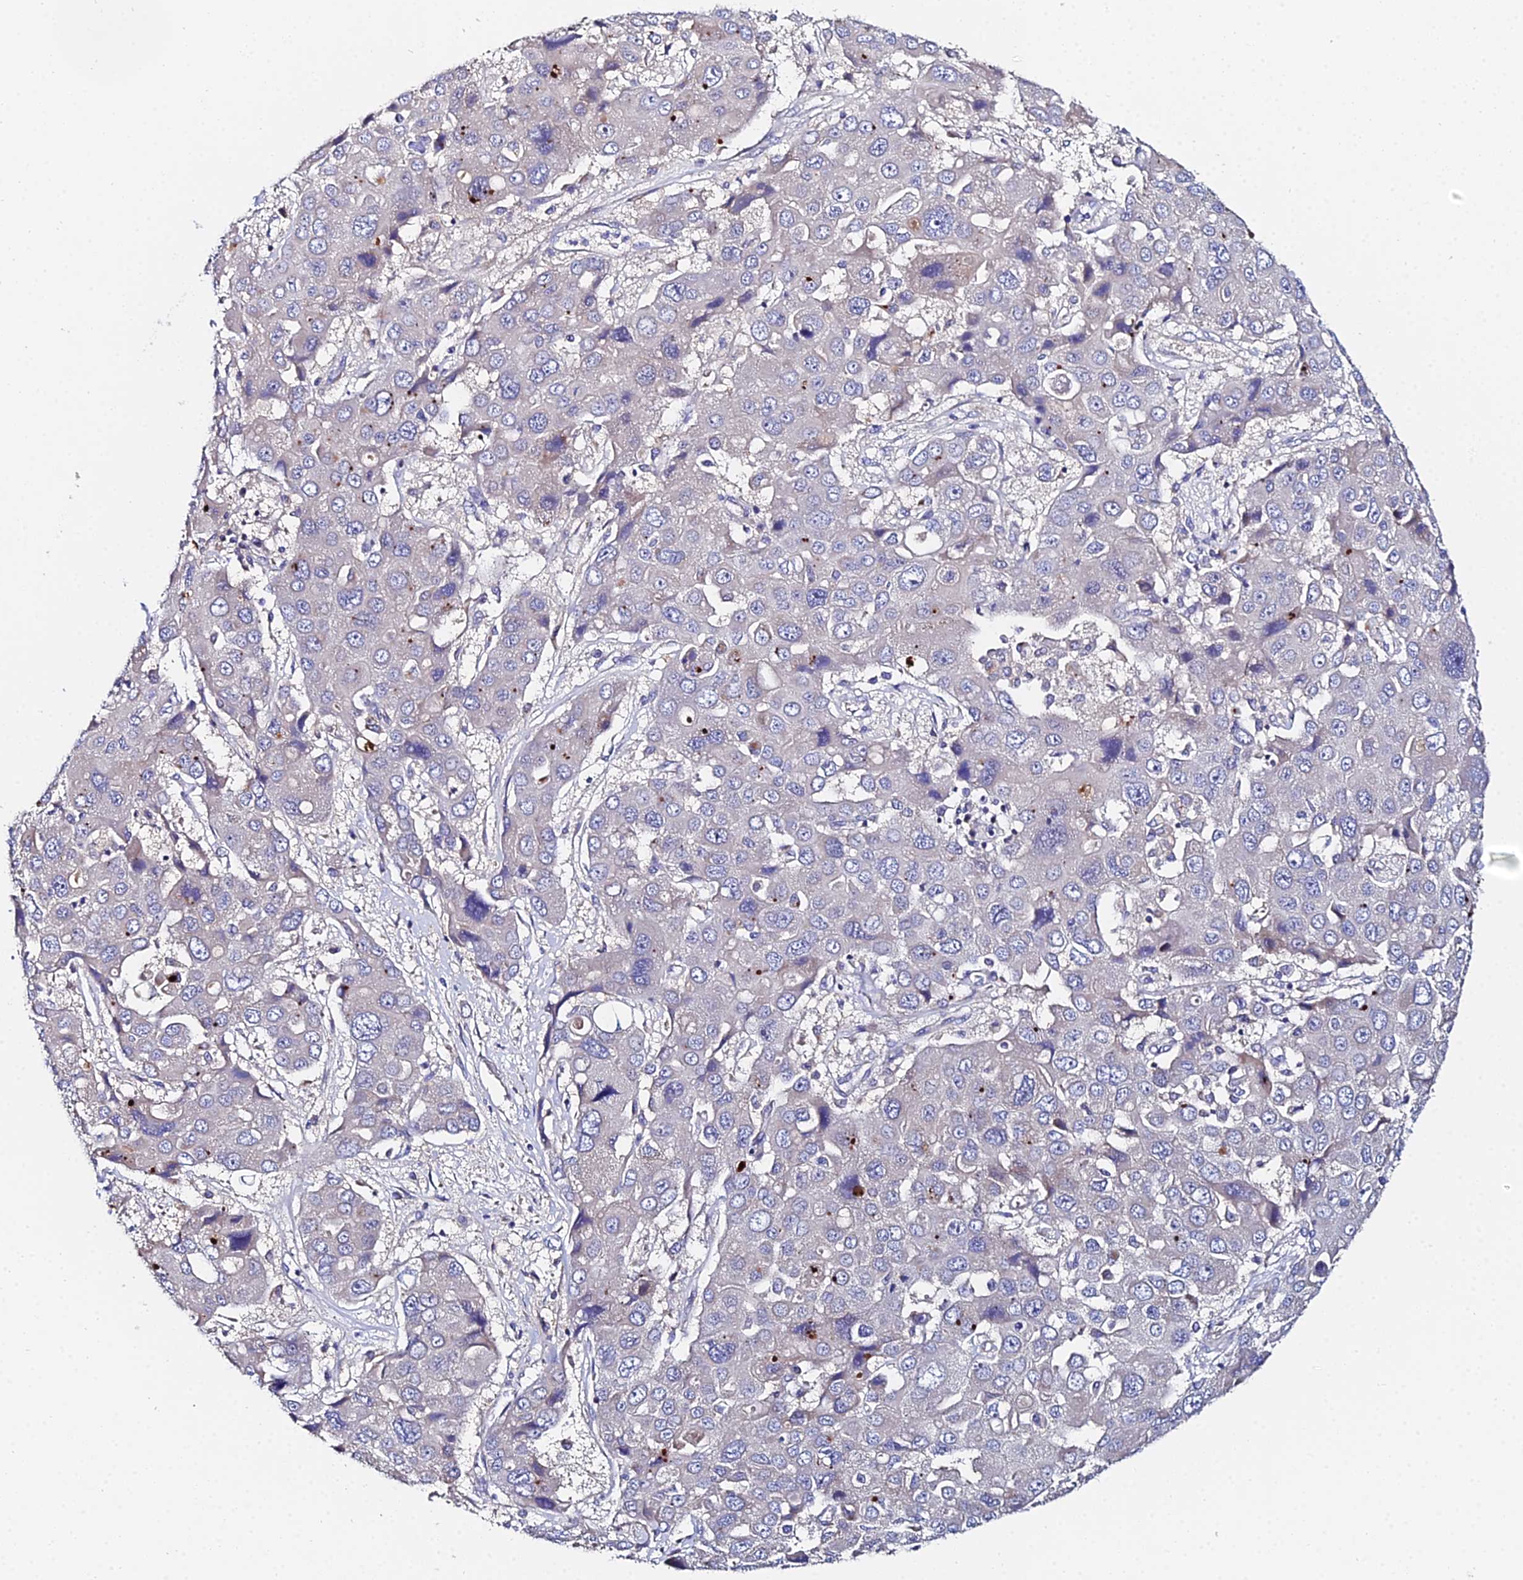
{"staining": {"intensity": "negative", "quantity": "none", "location": "none"}, "tissue": "liver cancer", "cell_type": "Tumor cells", "image_type": "cancer", "snomed": [{"axis": "morphology", "description": "Cholangiocarcinoma"}, {"axis": "topography", "description": "Liver"}], "caption": "Immunohistochemistry image of liver cancer stained for a protein (brown), which reveals no staining in tumor cells. Brightfield microscopy of IHC stained with DAB (3,3'-diaminobenzidine) (brown) and hematoxylin (blue), captured at high magnification.", "gene": "UBE2L3", "patient": {"sex": "male", "age": 67}}